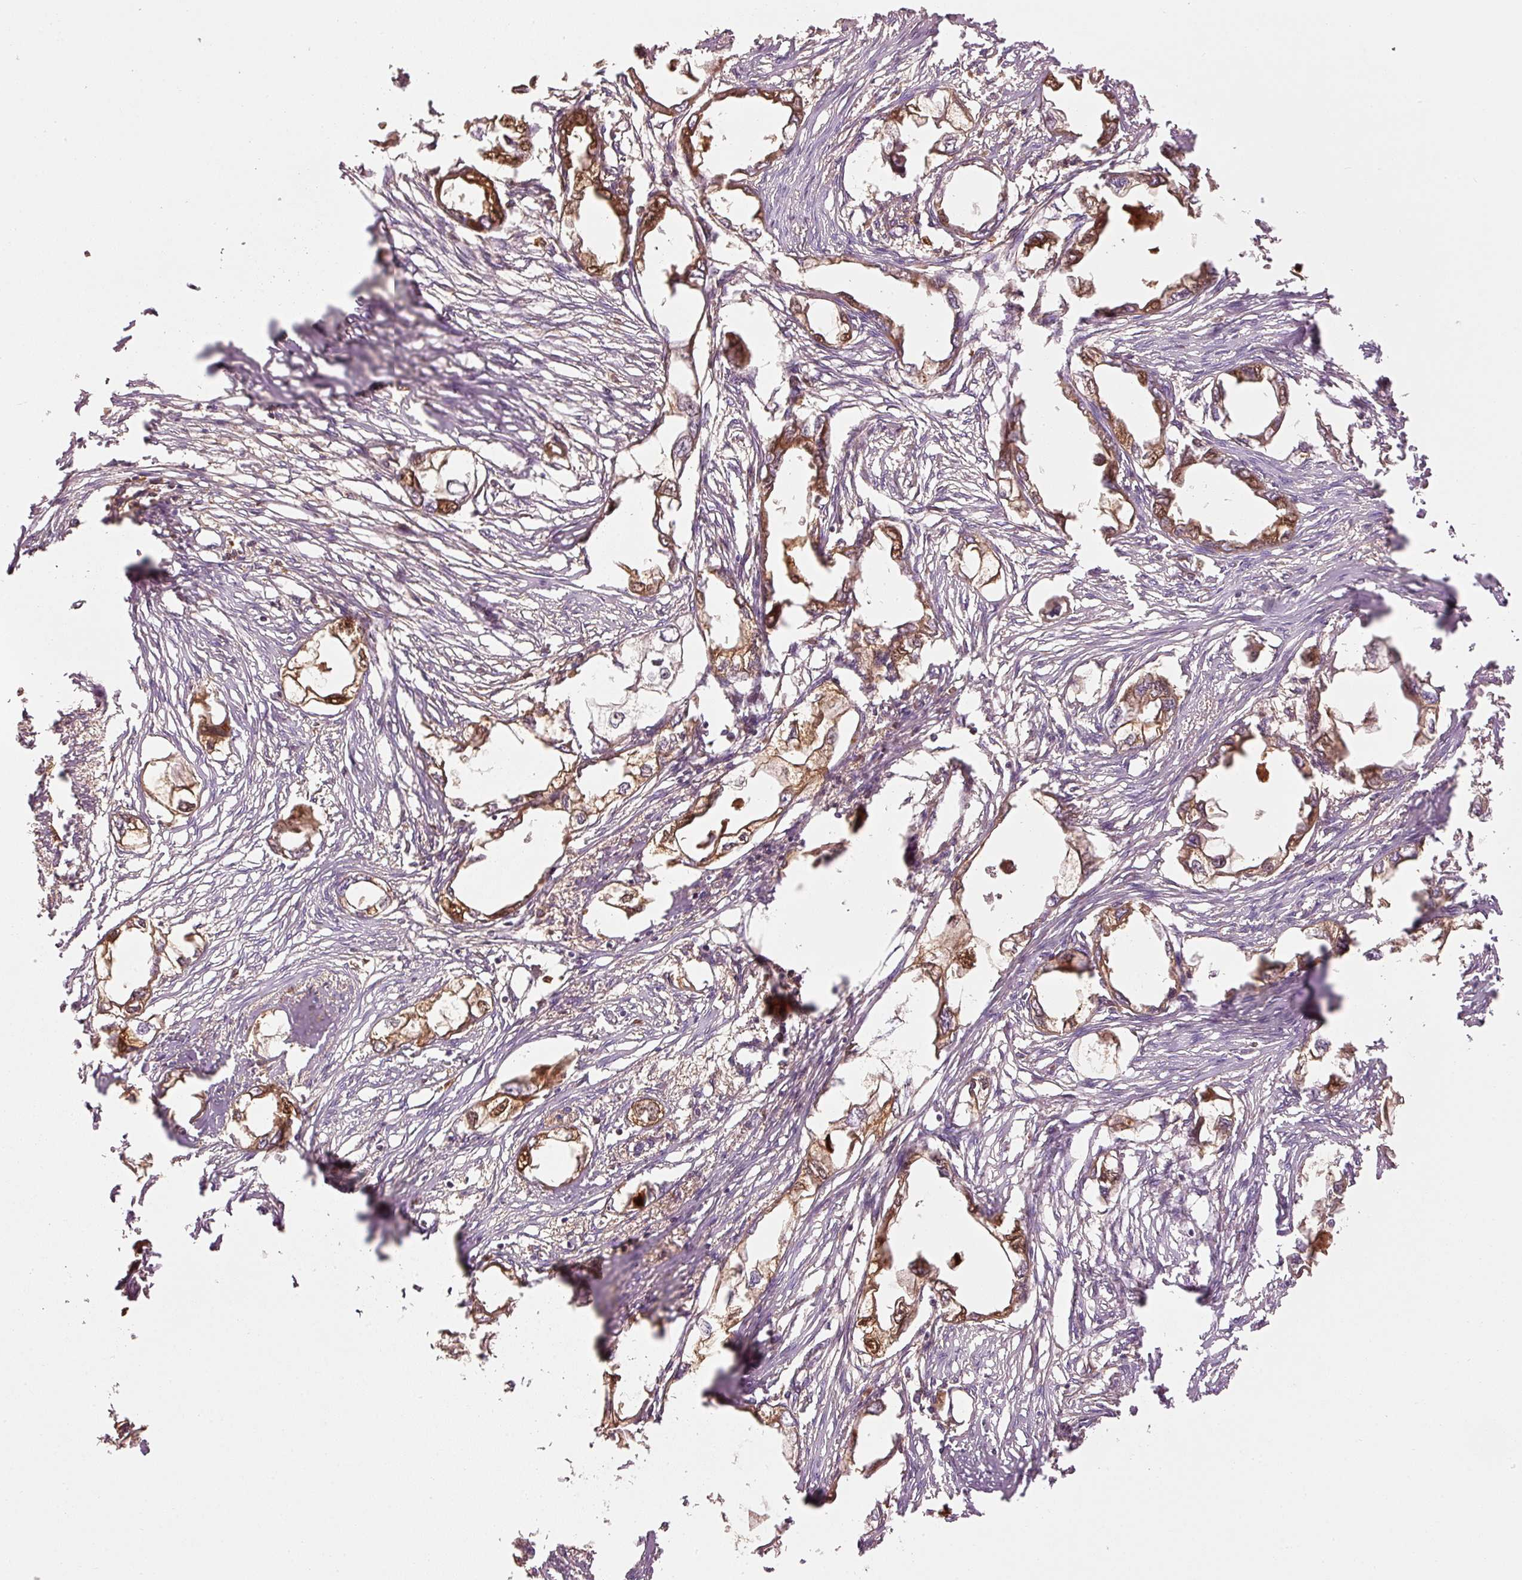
{"staining": {"intensity": "moderate", "quantity": ">75%", "location": "cytoplasmic/membranous"}, "tissue": "endometrial cancer", "cell_type": "Tumor cells", "image_type": "cancer", "snomed": [{"axis": "morphology", "description": "Adenocarcinoma, NOS"}, {"axis": "morphology", "description": "Adenocarcinoma, metastatic, NOS"}, {"axis": "topography", "description": "Adipose tissue"}, {"axis": "topography", "description": "Endometrium"}], "caption": "Immunohistochemical staining of endometrial cancer demonstrates moderate cytoplasmic/membranous protein staining in about >75% of tumor cells.", "gene": "SERPING1", "patient": {"sex": "female", "age": 67}}